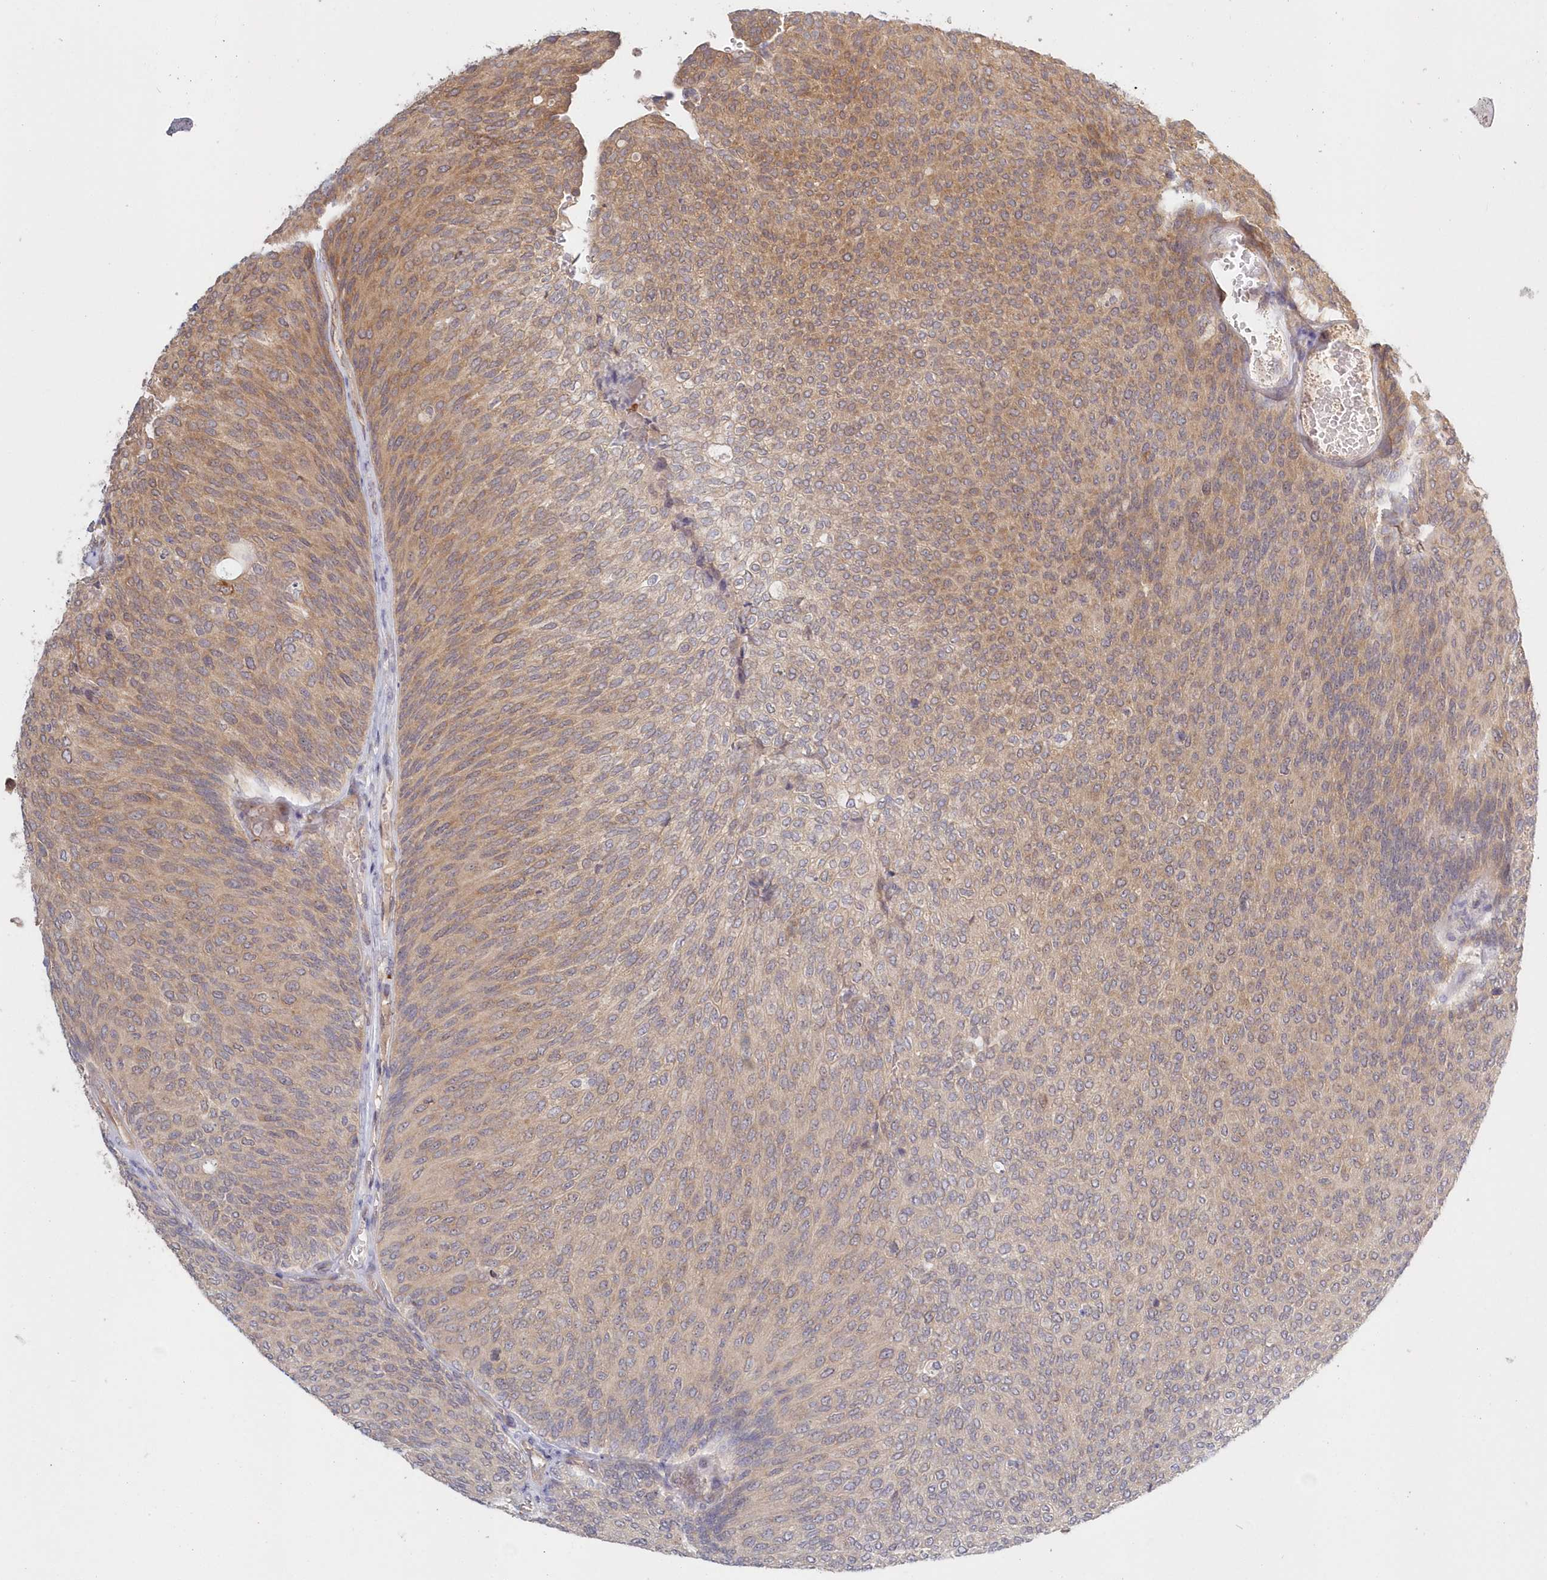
{"staining": {"intensity": "moderate", "quantity": "25%-75%", "location": "cytoplasmic/membranous"}, "tissue": "urothelial cancer", "cell_type": "Tumor cells", "image_type": "cancer", "snomed": [{"axis": "morphology", "description": "Urothelial carcinoma, Low grade"}, {"axis": "topography", "description": "Urinary bladder"}], "caption": "Immunohistochemical staining of human urothelial carcinoma (low-grade) displays medium levels of moderate cytoplasmic/membranous protein positivity in approximately 25%-75% of tumor cells. (DAB (3,3'-diaminobenzidine) IHC, brown staining for protein, blue staining for nuclei).", "gene": "KATNA1", "patient": {"sex": "female", "age": 79}}